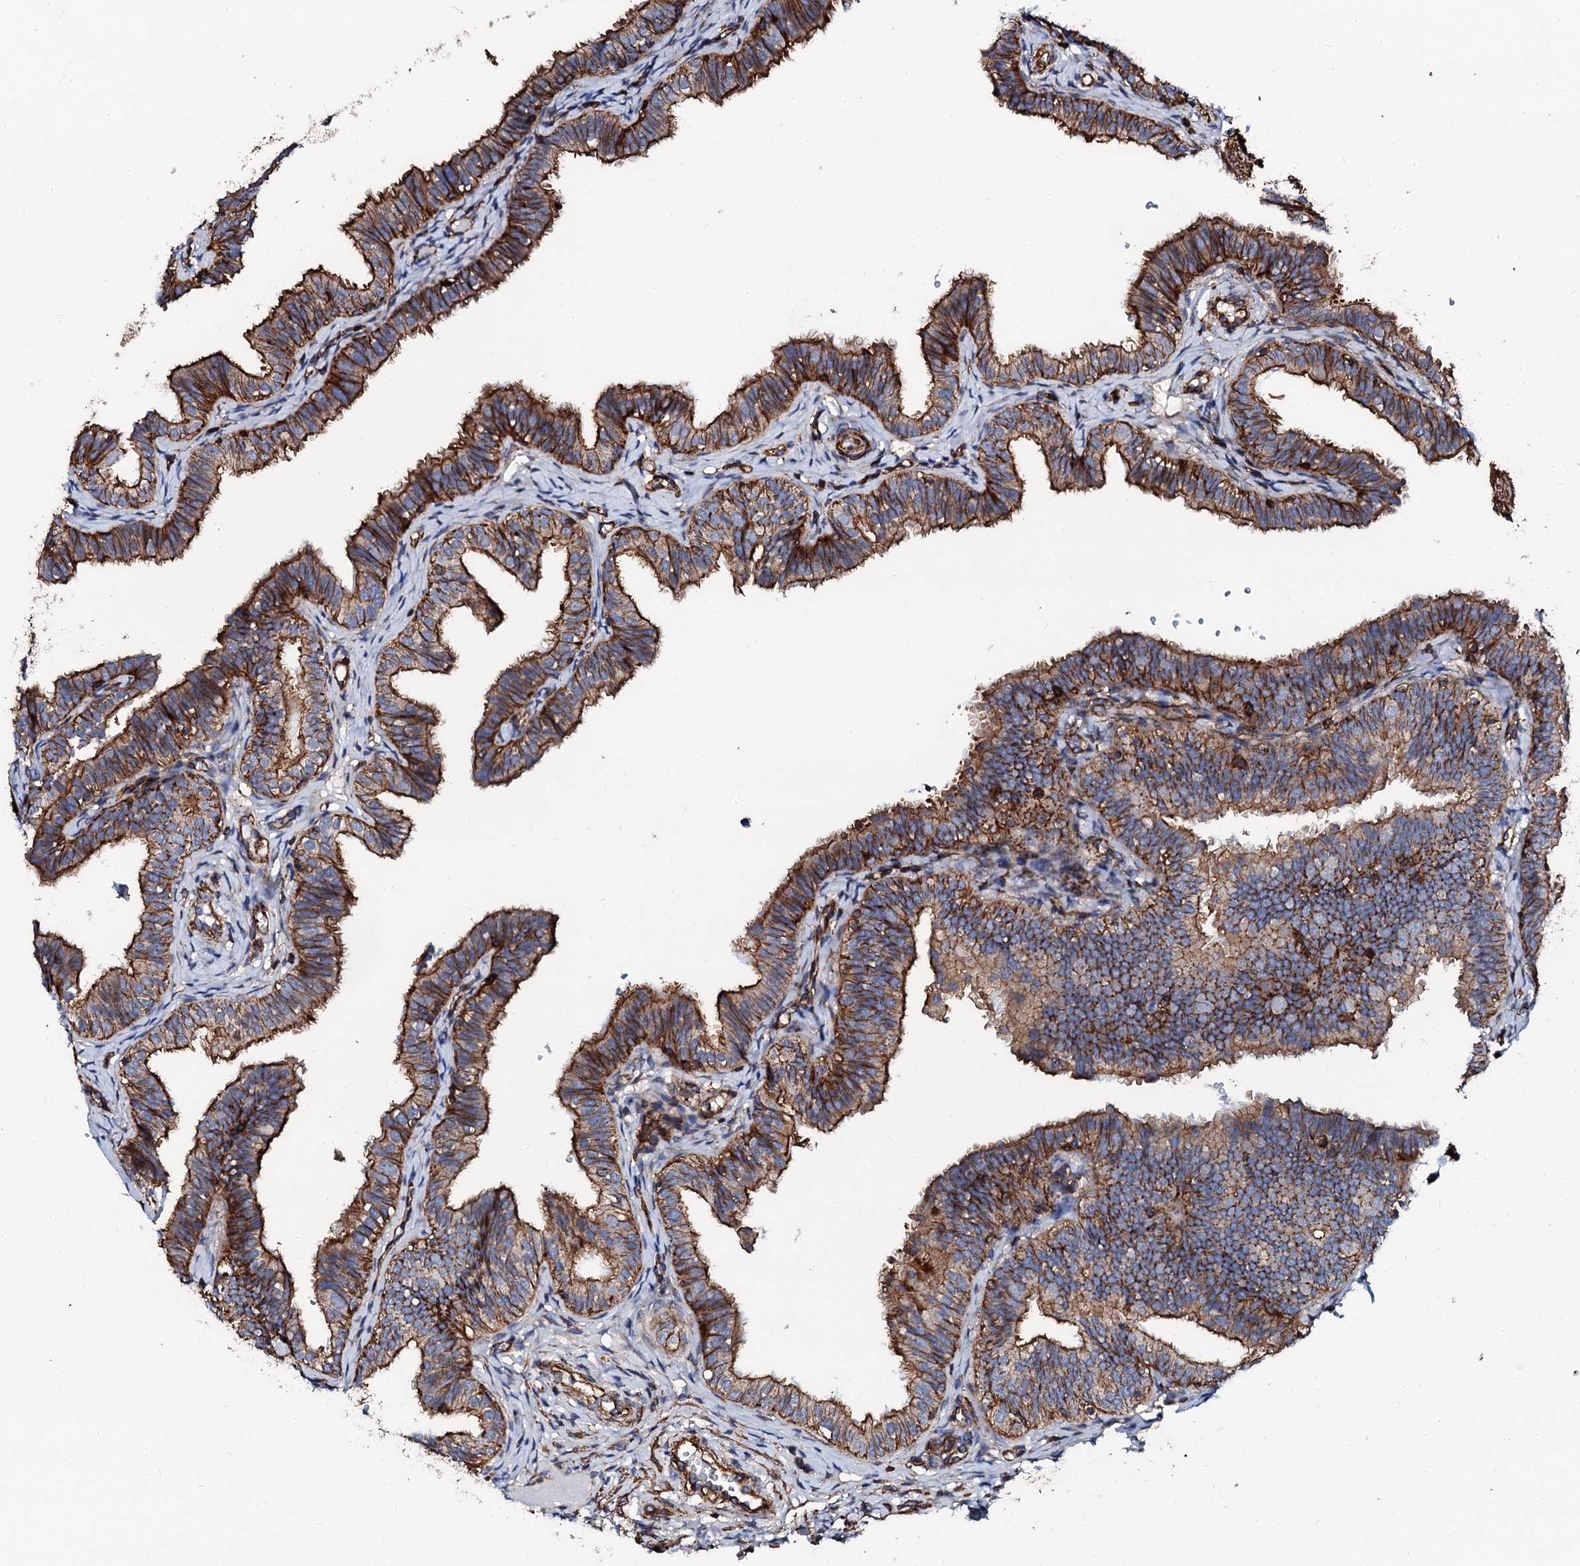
{"staining": {"intensity": "strong", "quantity": "25%-75%", "location": "cytoplasmic/membranous"}, "tissue": "fallopian tube", "cell_type": "Glandular cells", "image_type": "normal", "snomed": [{"axis": "morphology", "description": "Normal tissue, NOS"}, {"axis": "topography", "description": "Fallopian tube"}], "caption": "Human fallopian tube stained with a brown dye displays strong cytoplasmic/membranous positive expression in about 25%-75% of glandular cells.", "gene": "INTS10", "patient": {"sex": "female", "age": 35}}